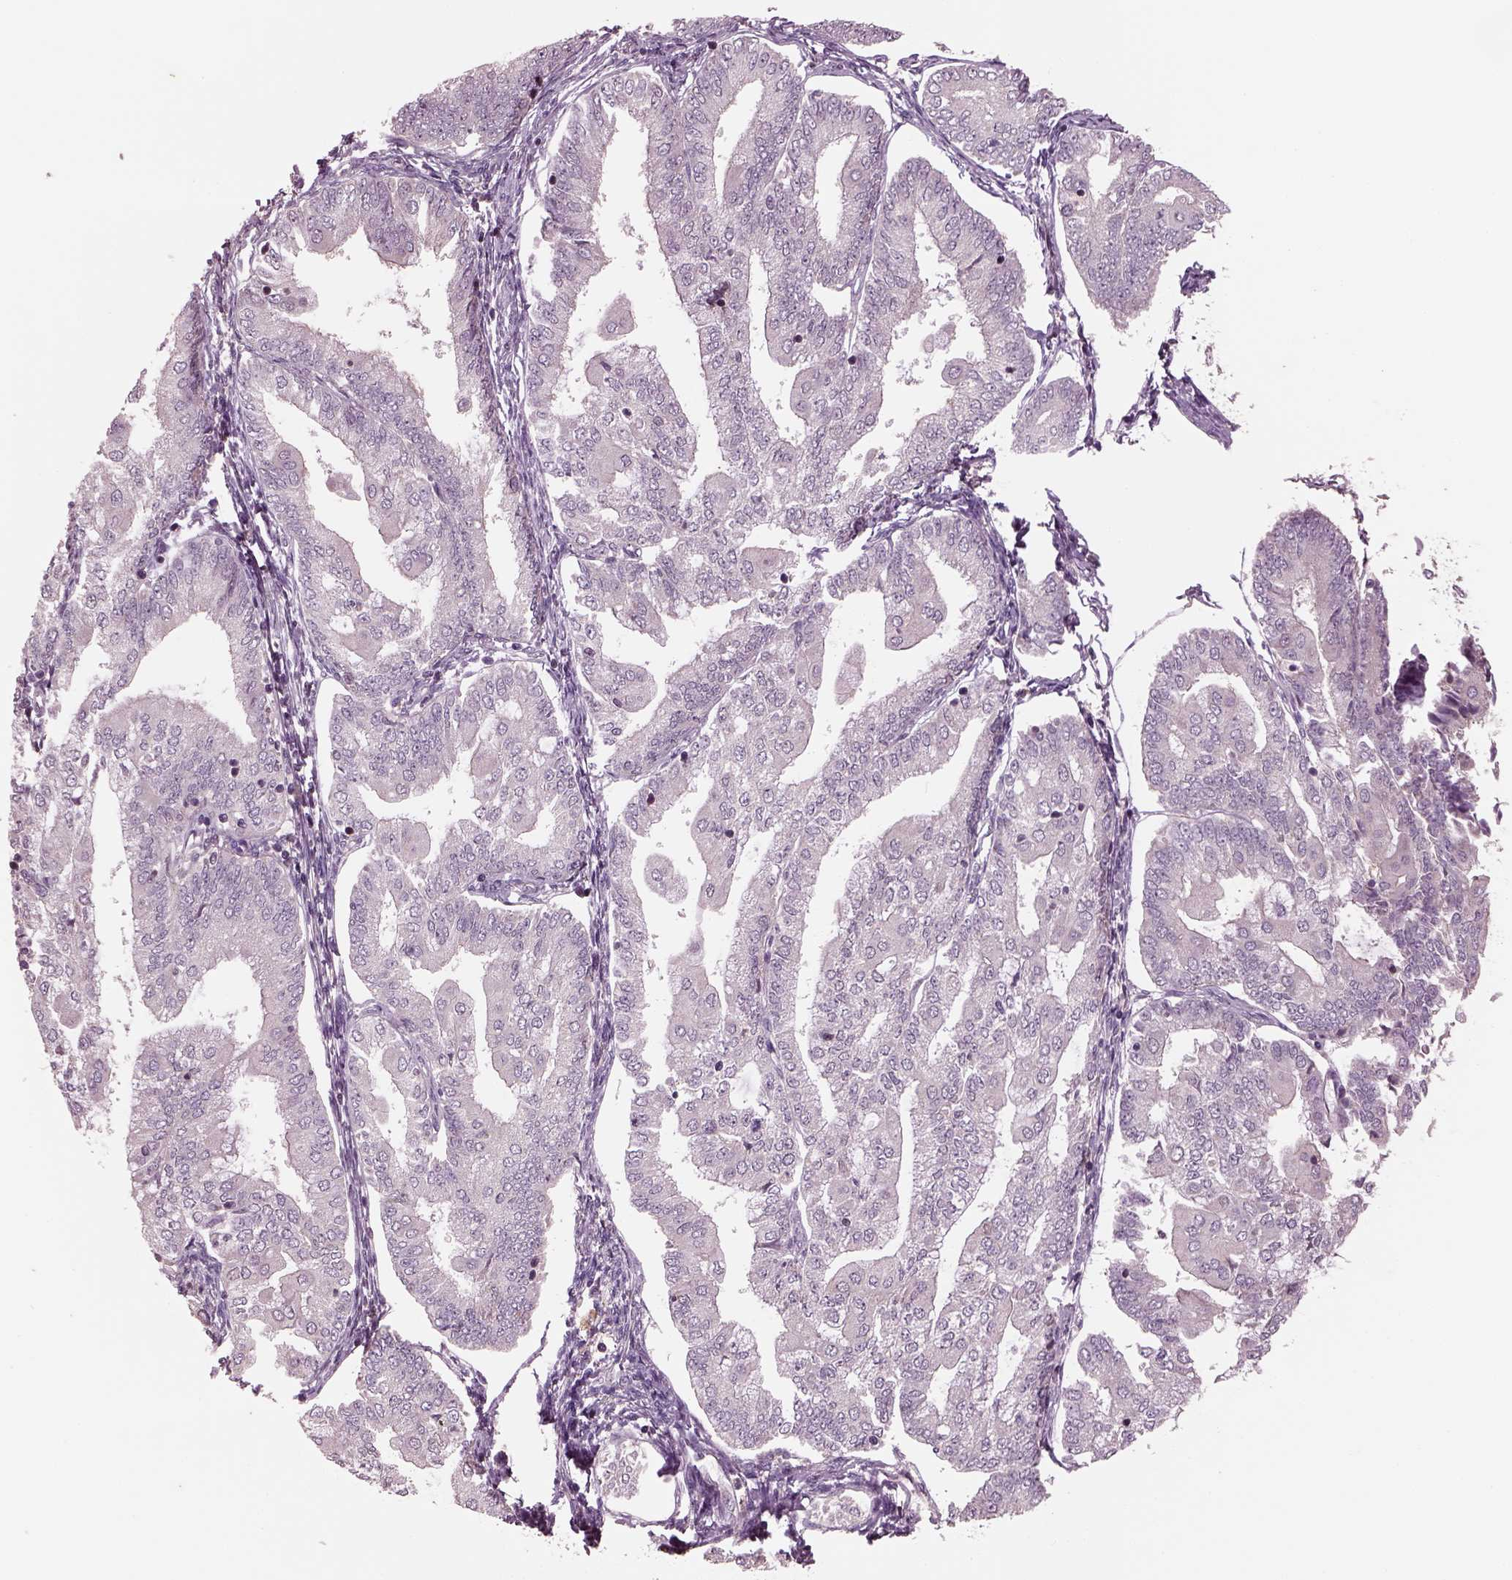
{"staining": {"intensity": "negative", "quantity": "none", "location": "none"}, "tissue": "endometrial cancer", "cell_type": "Tumor cells", "image_type": "cancer", "snomed": [{"axis": "morphology", "description": "Adenocarcinoma, NOS"}, {"axis": "topography", "description": "Endometrium"}], "caption": "Immunohistochemical staining of human endometrial adenocarcinoma demonstrates no significant positivity in tumor cells.", "gene": "PTX4", "patient": {"sex": "female", "age": 55}}